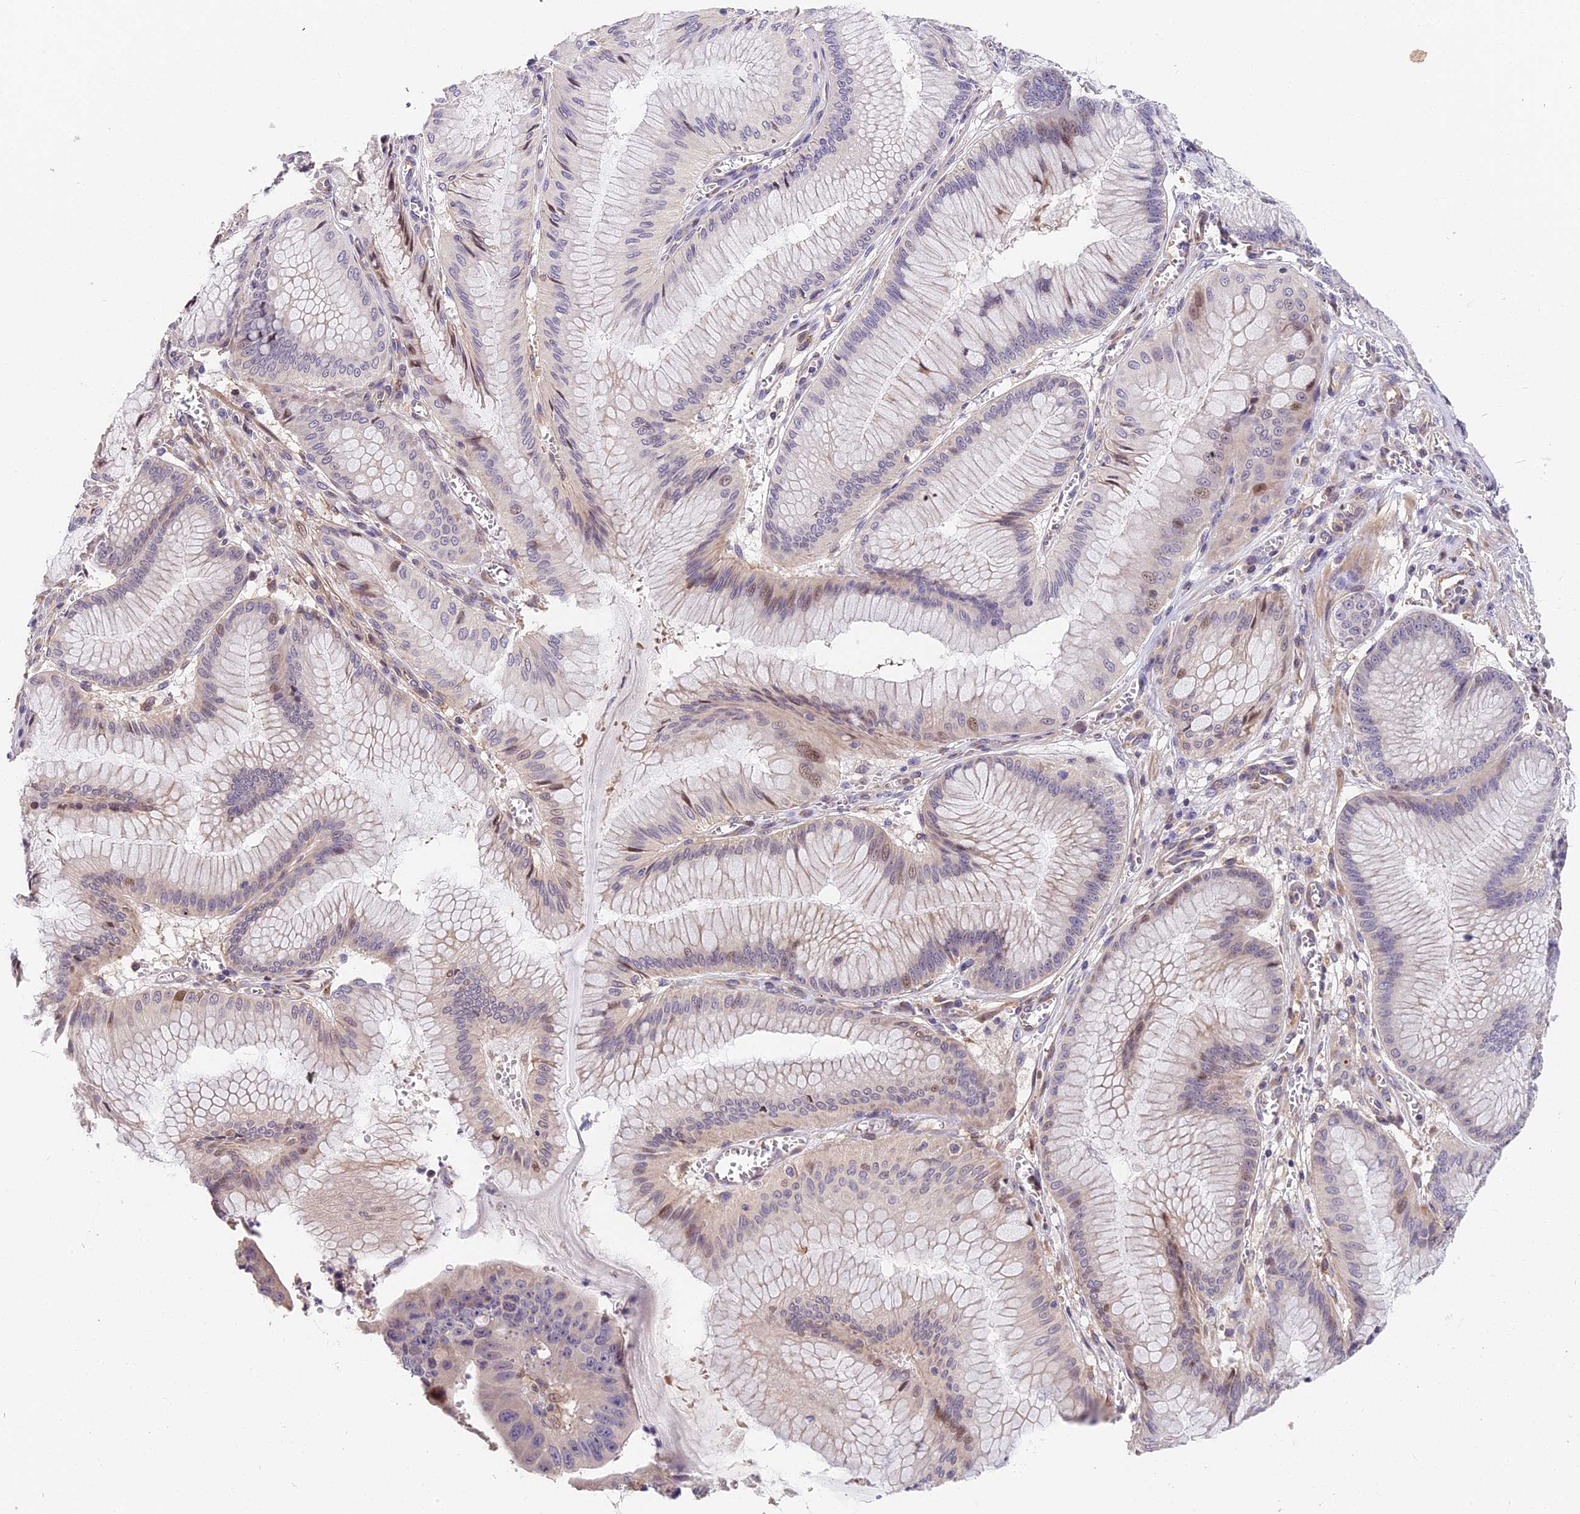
{"staining": {"intensity": "moderate", "quantity": "<25%", "location": "nuclear"}, "tissue": "stomach cancer", "cell_type": "Tumor cells", "image_type": "cancer", "snomed": [{"axis": "morphology", "description": "Adenocarcinoma, NOS"}, {"axis": "topography", "description": "Stomach"}], "caption": "Protein expression analysis of stomach cancer displays moderate nuclear staining in approximately <25% of tumor cells.", "gene": "ARHGAP17", "patient": {"sex": "male", "age": 59}}